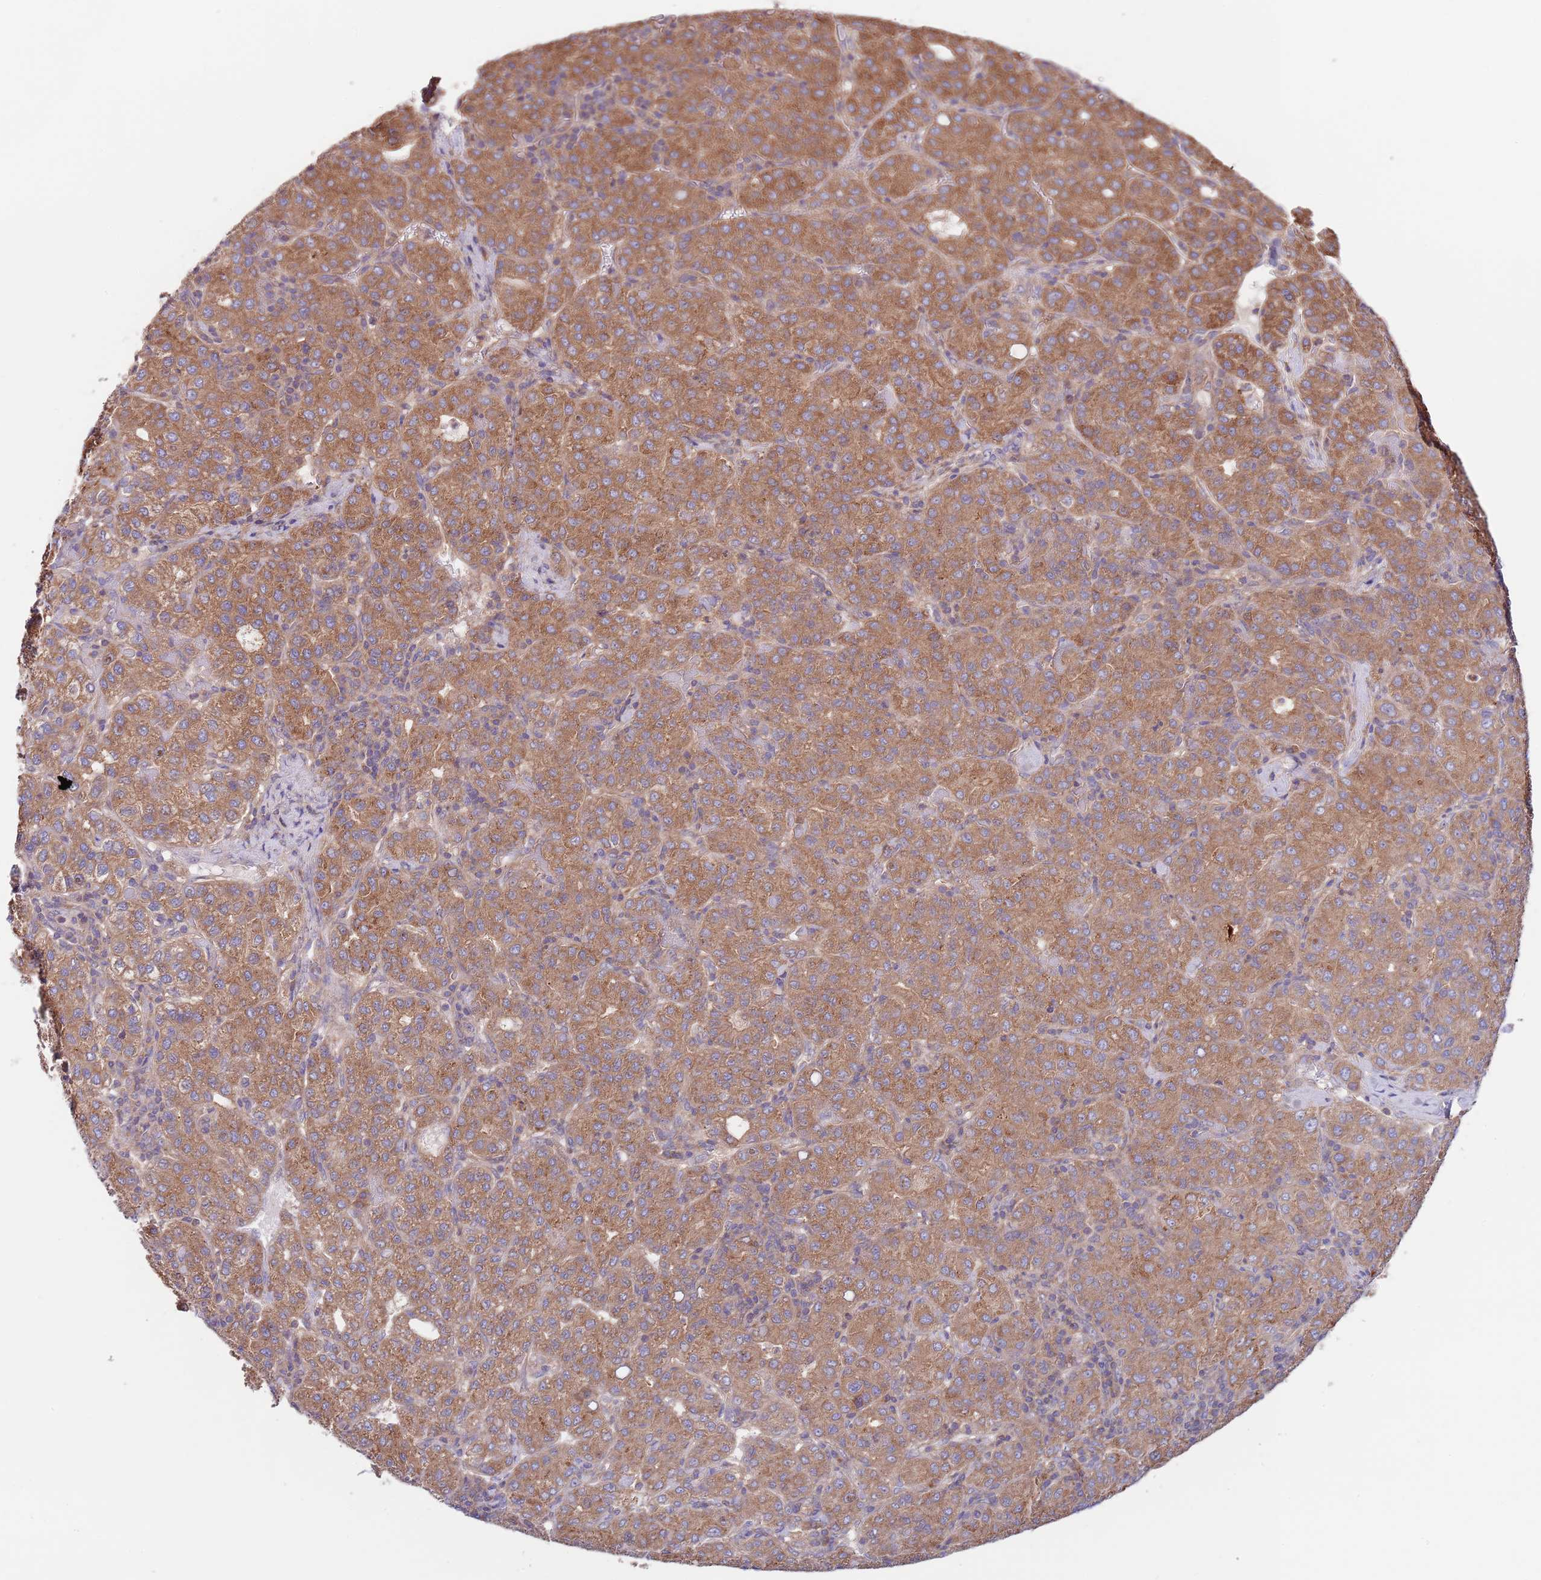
{"staining": {"intensity": "moderate", "quantity": ">75%", "location": "cytoplasmic/membranous"}, "tissue": "liver cancer", "cell_type": "Tumor cells", "image_type": "cancer", "snomed": [{"axis": "morphology", "description": "Carcinoma, Hepatocellular, NOS"}, {"axis": "topography", "description": "Liver"}], "caption": "High-magnification brightfield microscopy of liver hepatocellular carcinoma stained with DAB (3,3'-diaminobenzidine) (brown) and counterstained with hematoxylin (blue). tumor cells exhibit moderate cytoplasmic/membranous expression is seen in about>75% of cells.", "gene": "EIF3F", "patient": {"sex": "male", "age": 65}}